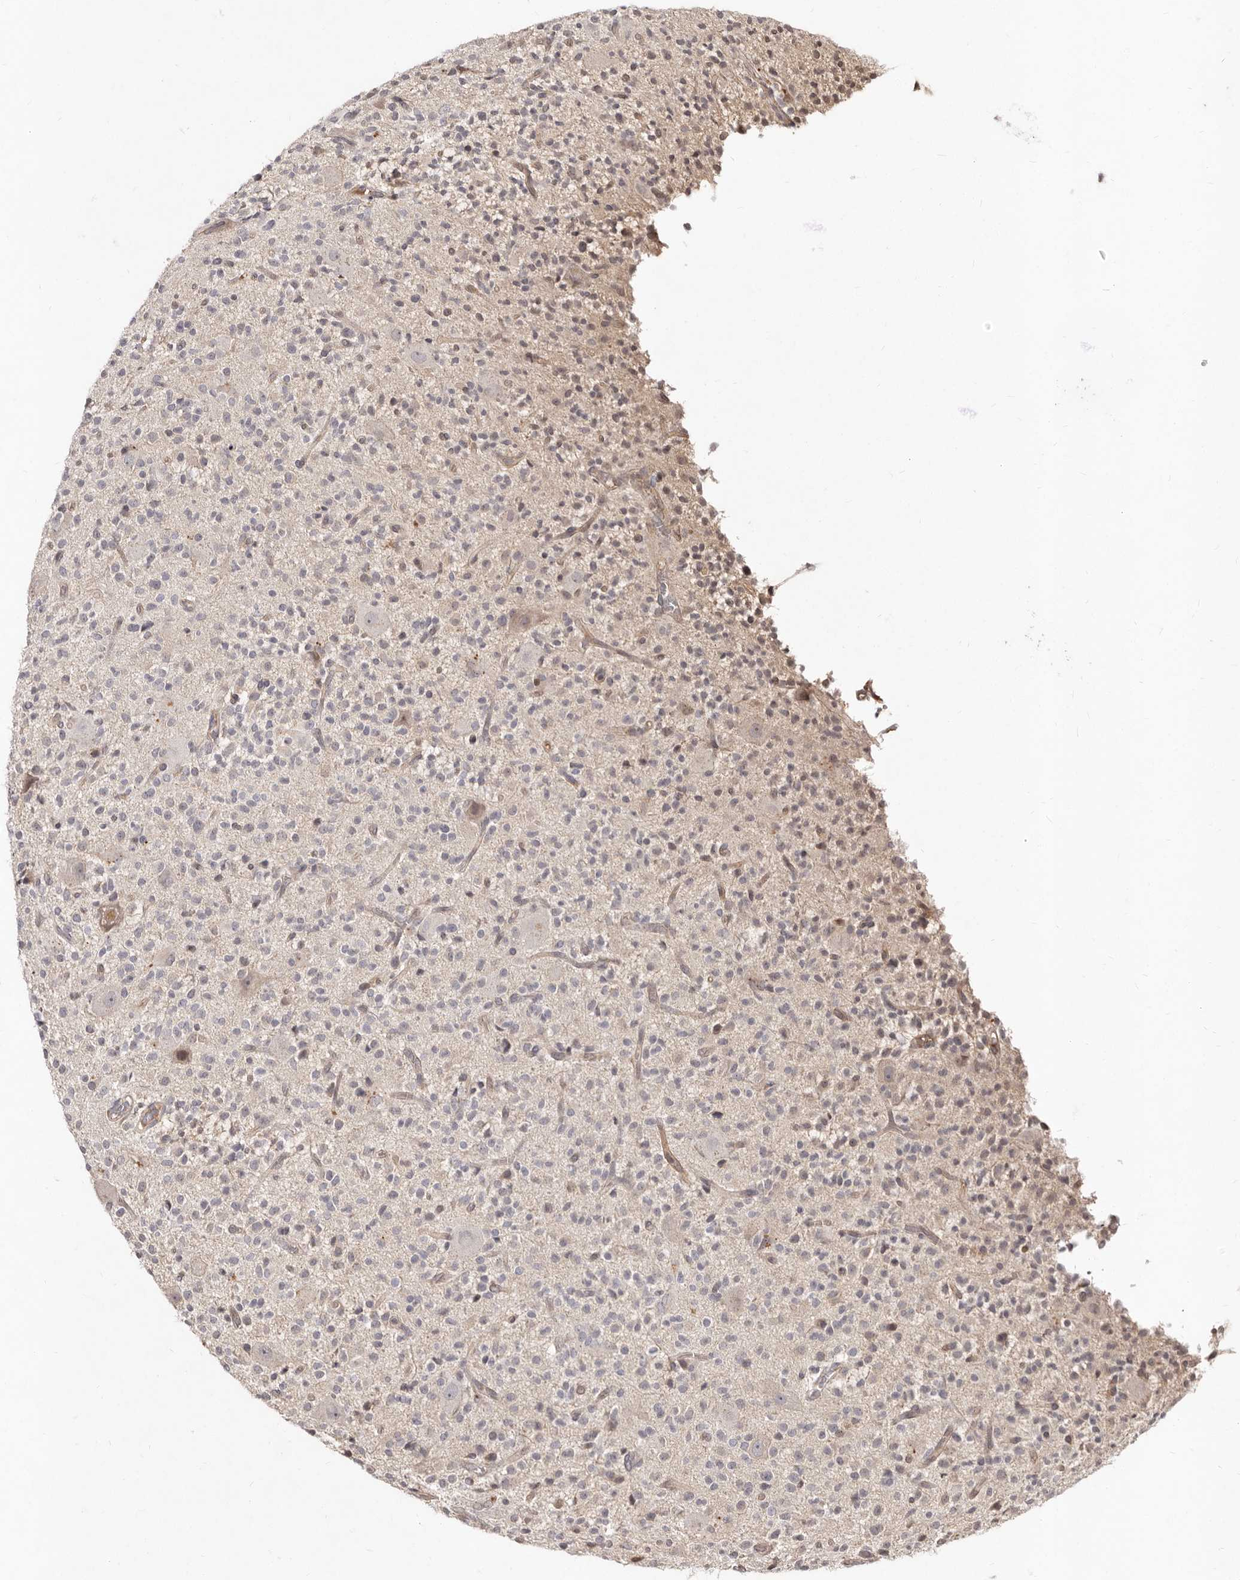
{"staining": {"intensity": "negative", "quantity": "none", "location": "none"}, "tissue": "glioma", "cell_type": "Tumor cells", "image_type": "cancer", "snomed": [{"axis": "morphology", "description": "Glioma, malignant, High grade"}, {"axis": "topography", "description": "Brain"}], "caption": "High magnification brightfield microscopy of glioma stained with DAB (brown) and counterstained with hematoxylin (blue): tumor cells show no significant staining.", "gene": "LCORL", "patient": {"sex": "male", "age": 34}}